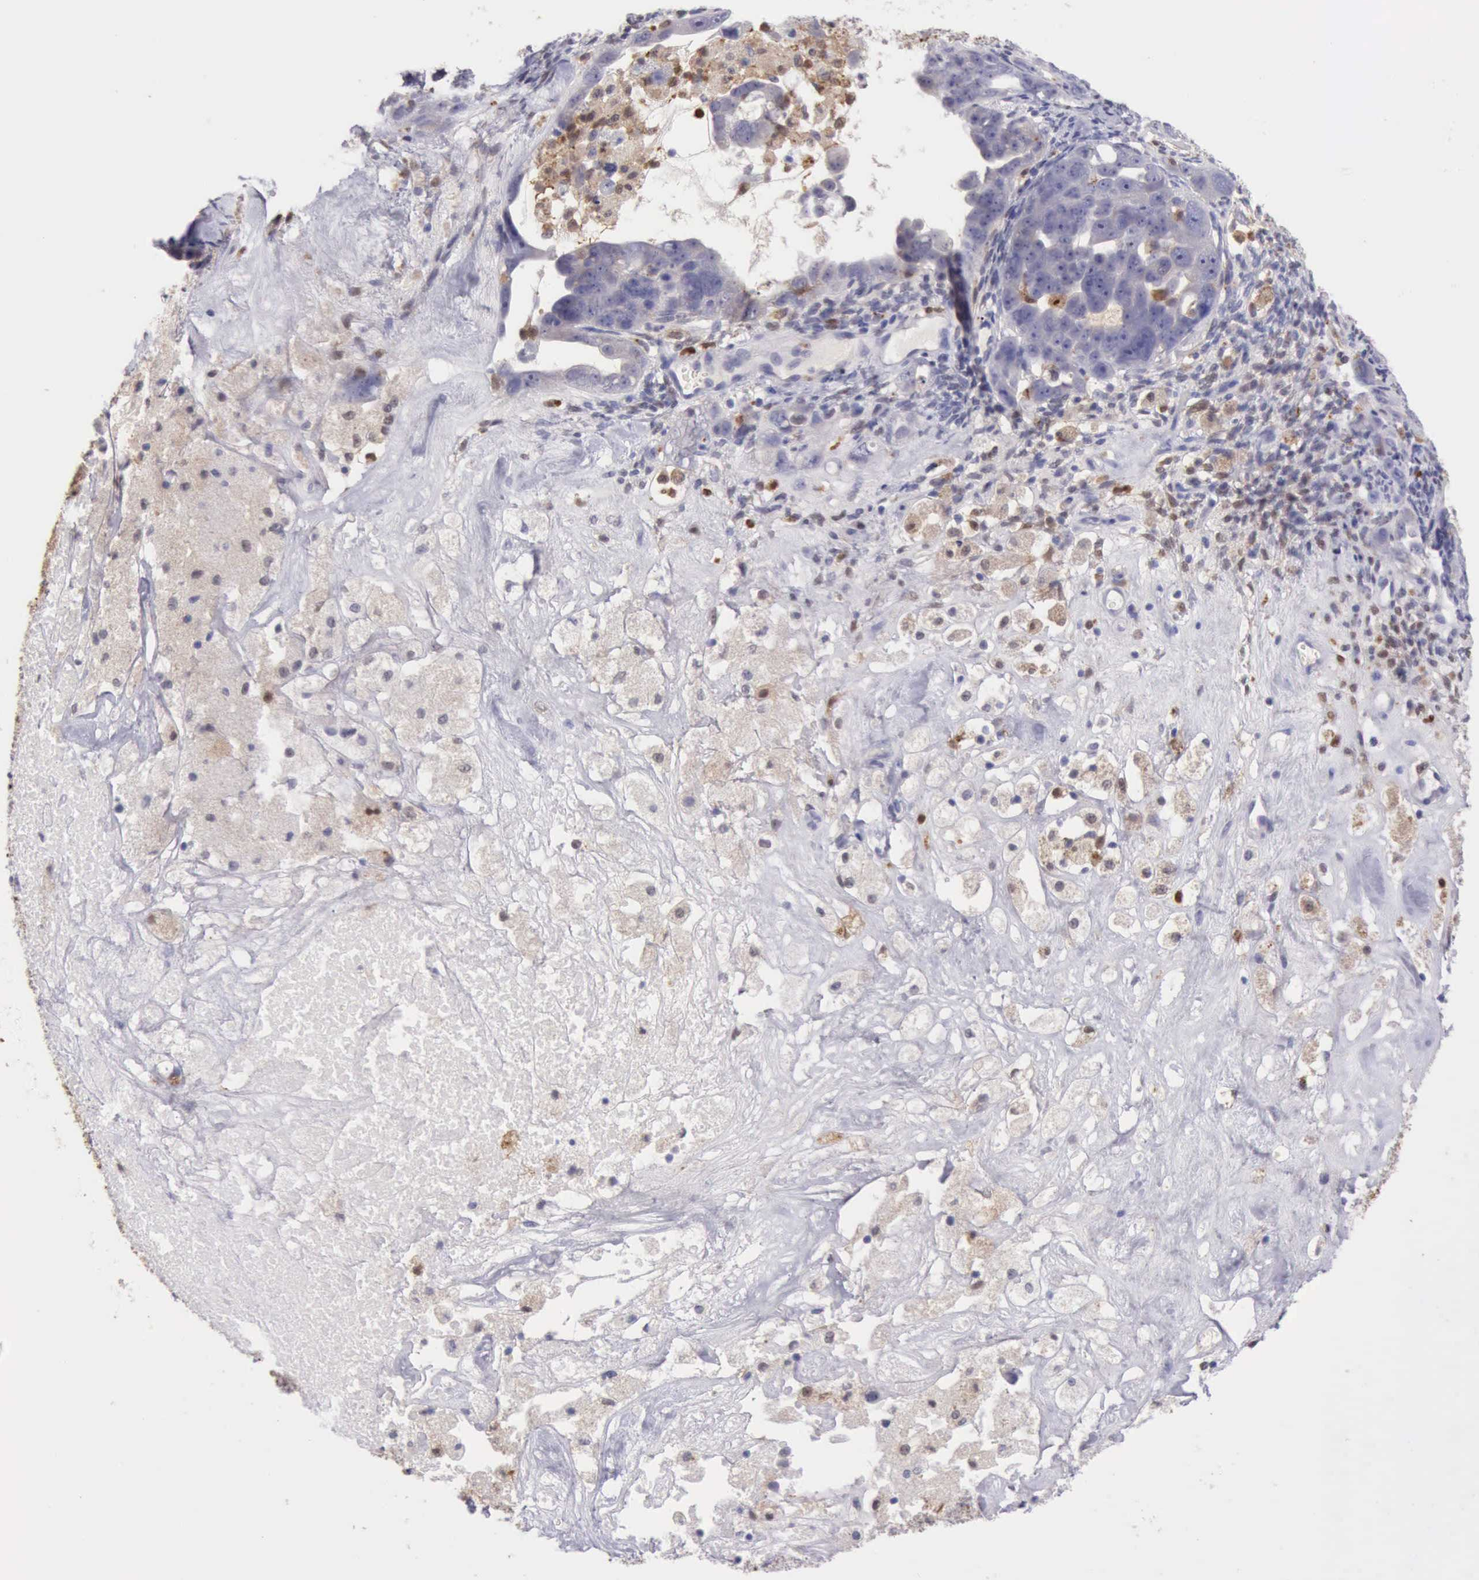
{"staining": {"intensity": "negative", "quantity": "none", "location": "none"}, "tissue": "ovarian cancer", "cell_type": "Tumor cells", "image_type": "cancer", "snomed": [{"axis": "morphology", "description": "Cystadenocarcinoma, serous, NOS"}, {"axis": "topography", "description": "Ovary"}], "caption": "This is a image of immunohistochemistry (IHC) staining of ovarian cancer, which shows no positivity in tumor cells. (DAB (3,3'-diaminobenzidine) immunohistochemistry with hematoxylin counter stain).", "gene": "CSTA", "patient": {"sex": "female", "age": 66}}